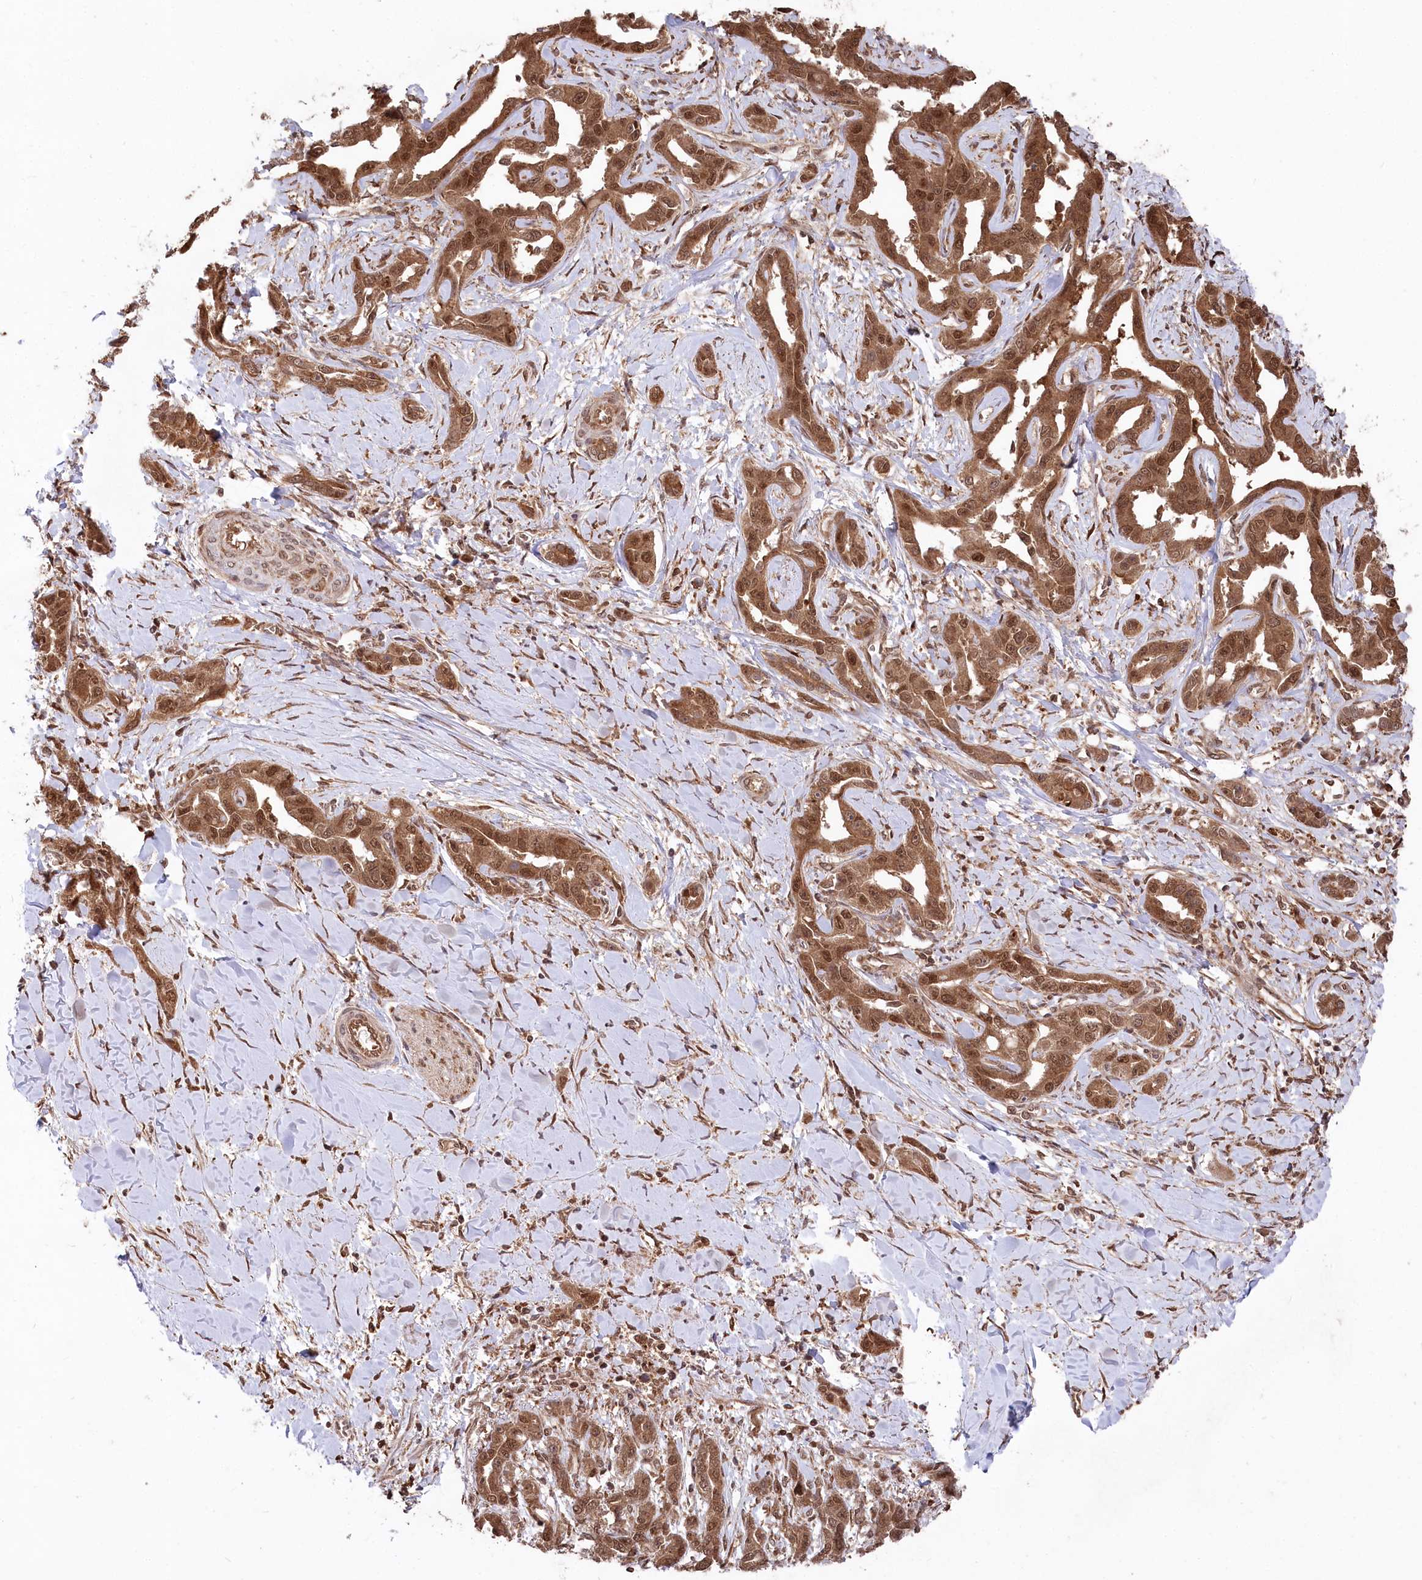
{"staining": {"intensity": "strong", "quantity": ">75%", "location": "cytoplasmic/membranous,nuclear"}, "tissue": "liver cancer", "cell_type": "Tumor cells", "image_type": "cancer", "snomed": [{"axis": "morphology", "description": "Cholangiocarcinoma"}, {"axis": "topography", "description": "Liver"}], "caption": "This histopathology image reveals liver cancer (cholangiocarcinoma) stained with immunohistochemistry to label a protein in brown. The cytoplasmic/membranous and nuclear of tumor cells show strong positivity for the protein. Nuclei are counter-stained blue.", "gene": "PSMA1", "patient": {"sex": "male", "age": 59}}